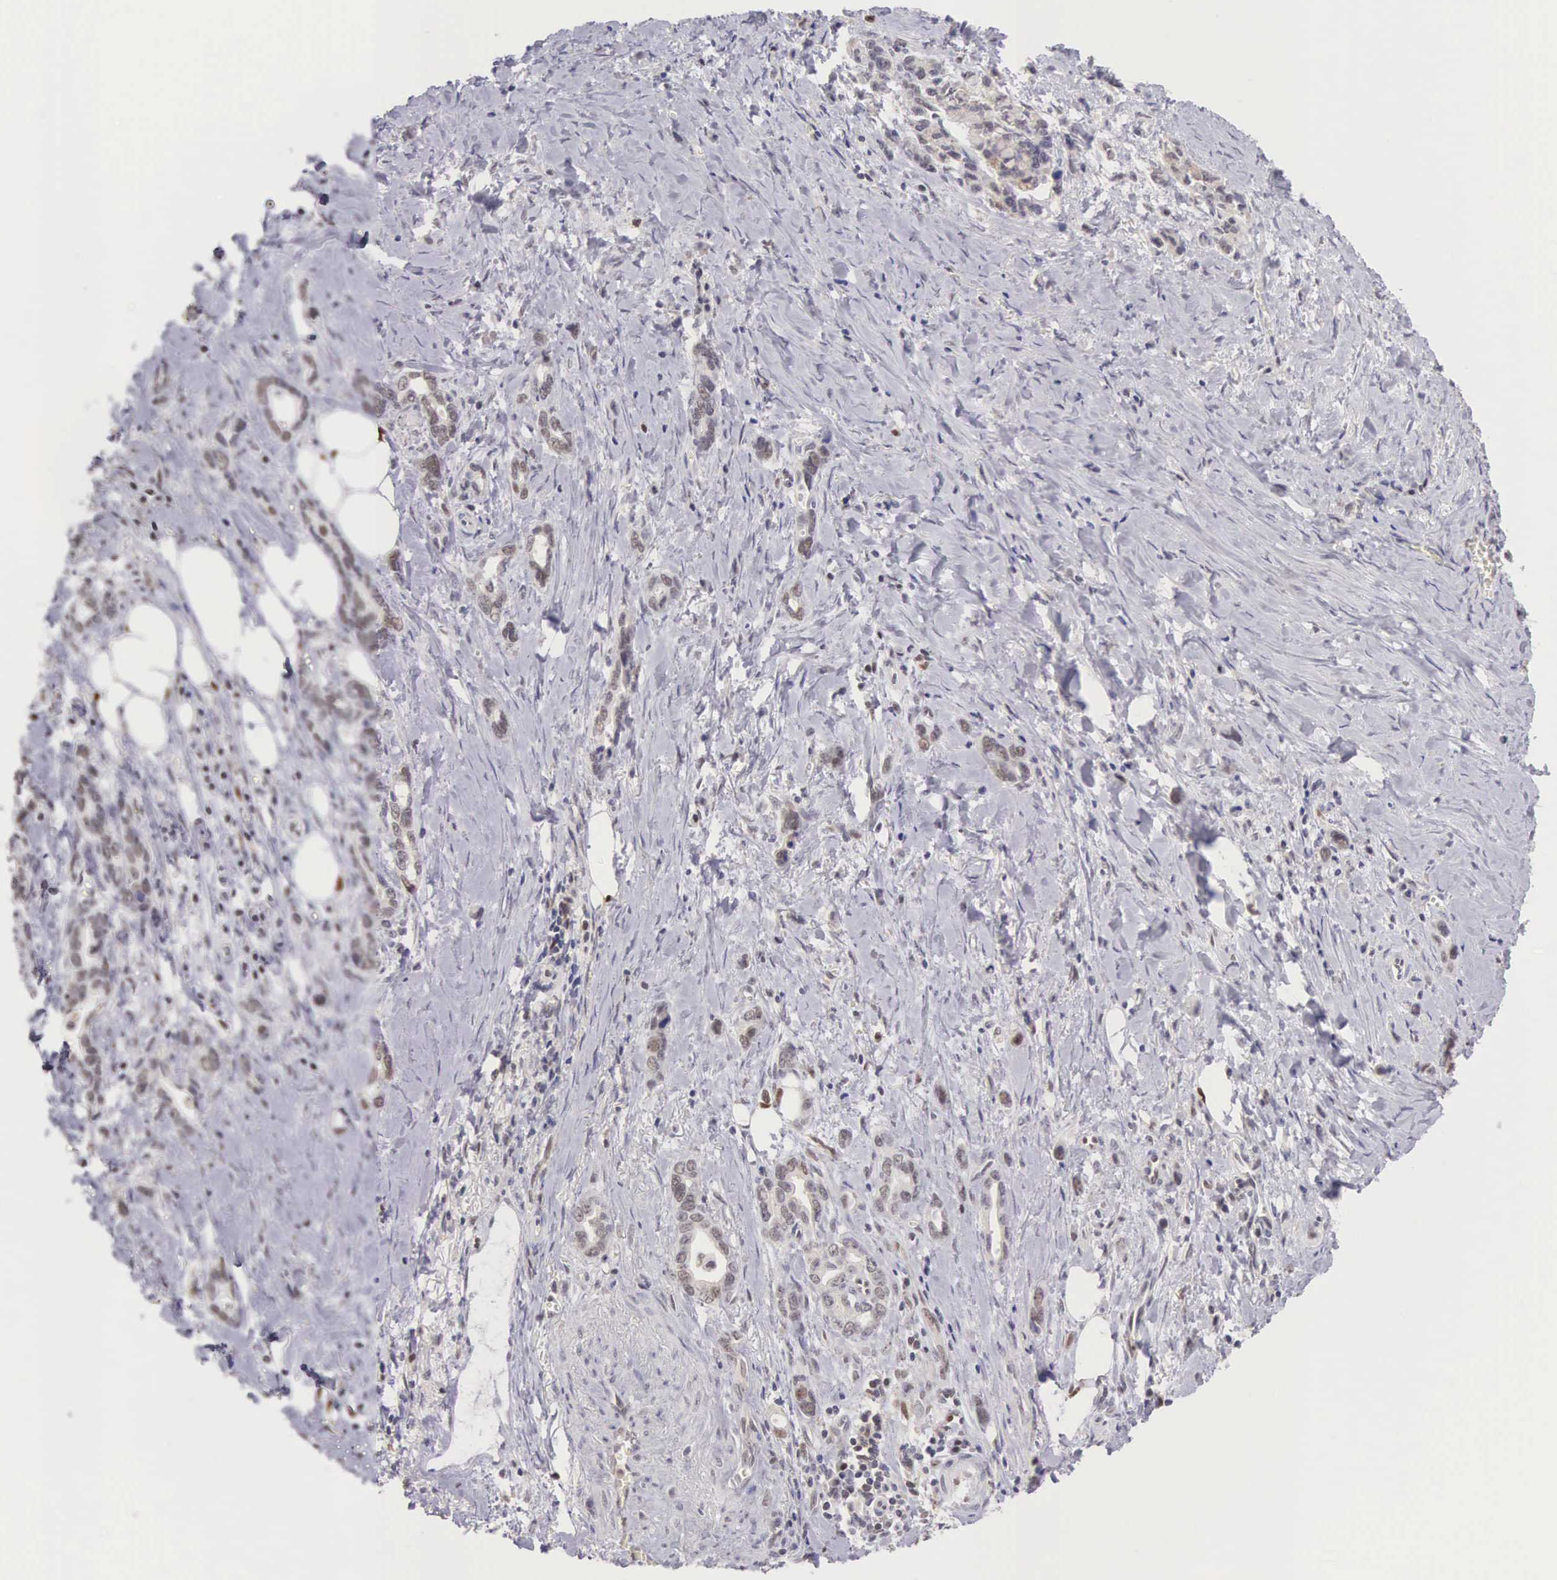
{"staining": {"intensity": "weak", "quantity": "<25%", "location": "cytoplasmic/membranous,nuclear"}, "tissue": "stomach cancer", "cell_type": "Tumor cells", "image_type": "cancer", "snomed": [{"axis": "morphology", "description": "Adenocarcinoma, NOS"}, {"axis": "topography", "description": "Stomach"}], "caption": "Human adenocarcinoma (stomach) stained for a protein using IHC reveals no expression in tumor cells.", "gene": "GRK3", "patient": {"sex": "male", "age": 78}}